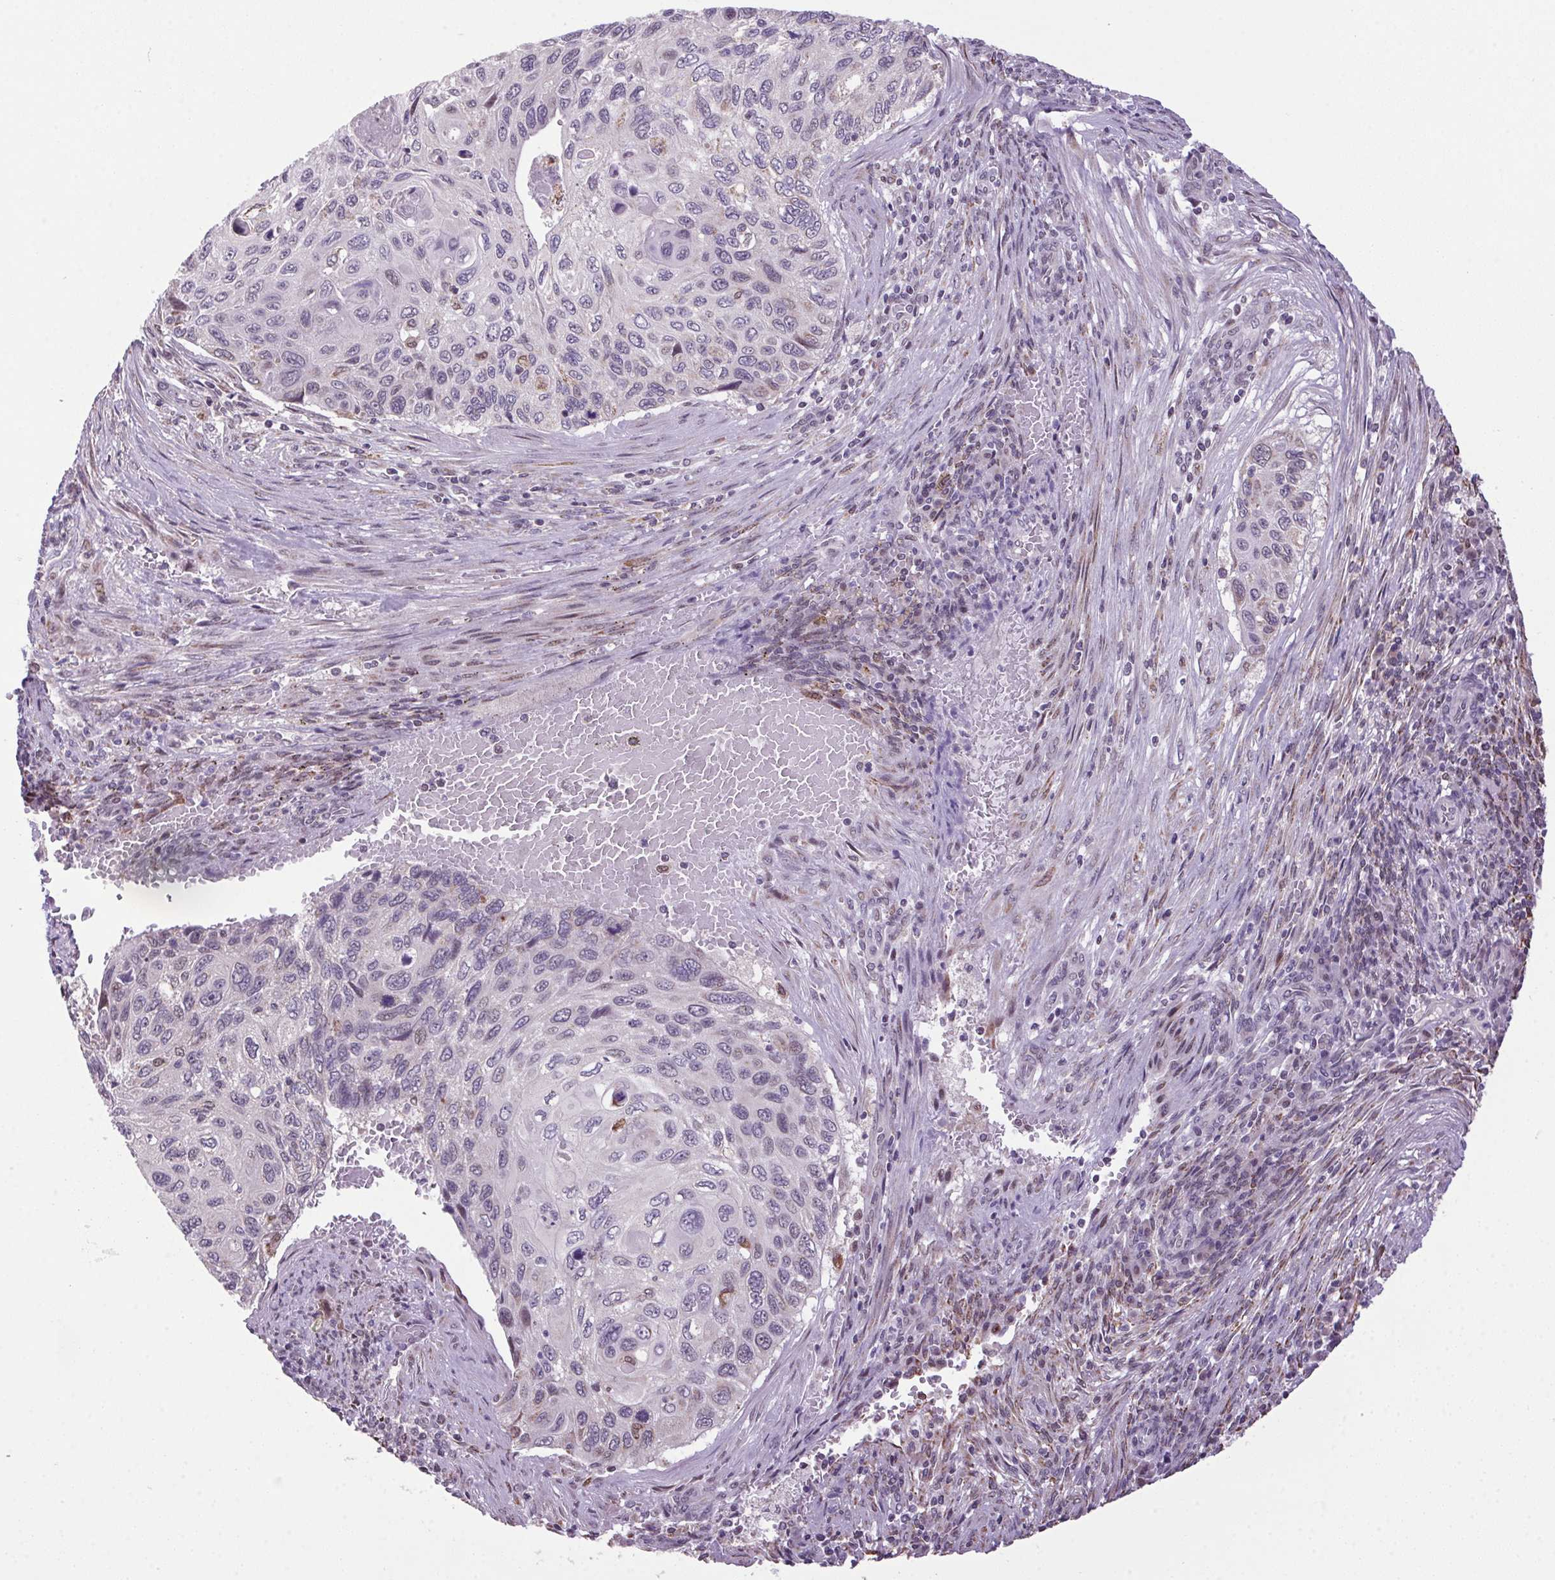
{"staining": {"intensity": "negative", "quantity": "none", "location": "none"}, "tissue": "cervical cancer", "cell_type": "Tumor cells", "image_type": "cancer", "snomed": [{"axis": "morphology", "description": "Squamous cell carcinoma, NOS"}, {"axis": "topography", "description": "Cervix"}], "caption": "Squamous cell carcinoma (cervical) was stained to show a protein in brown. There is no significant expression in tumor cells.", "gene": "AKR1E2", "patient": {"sex": "female", "age": 70}}